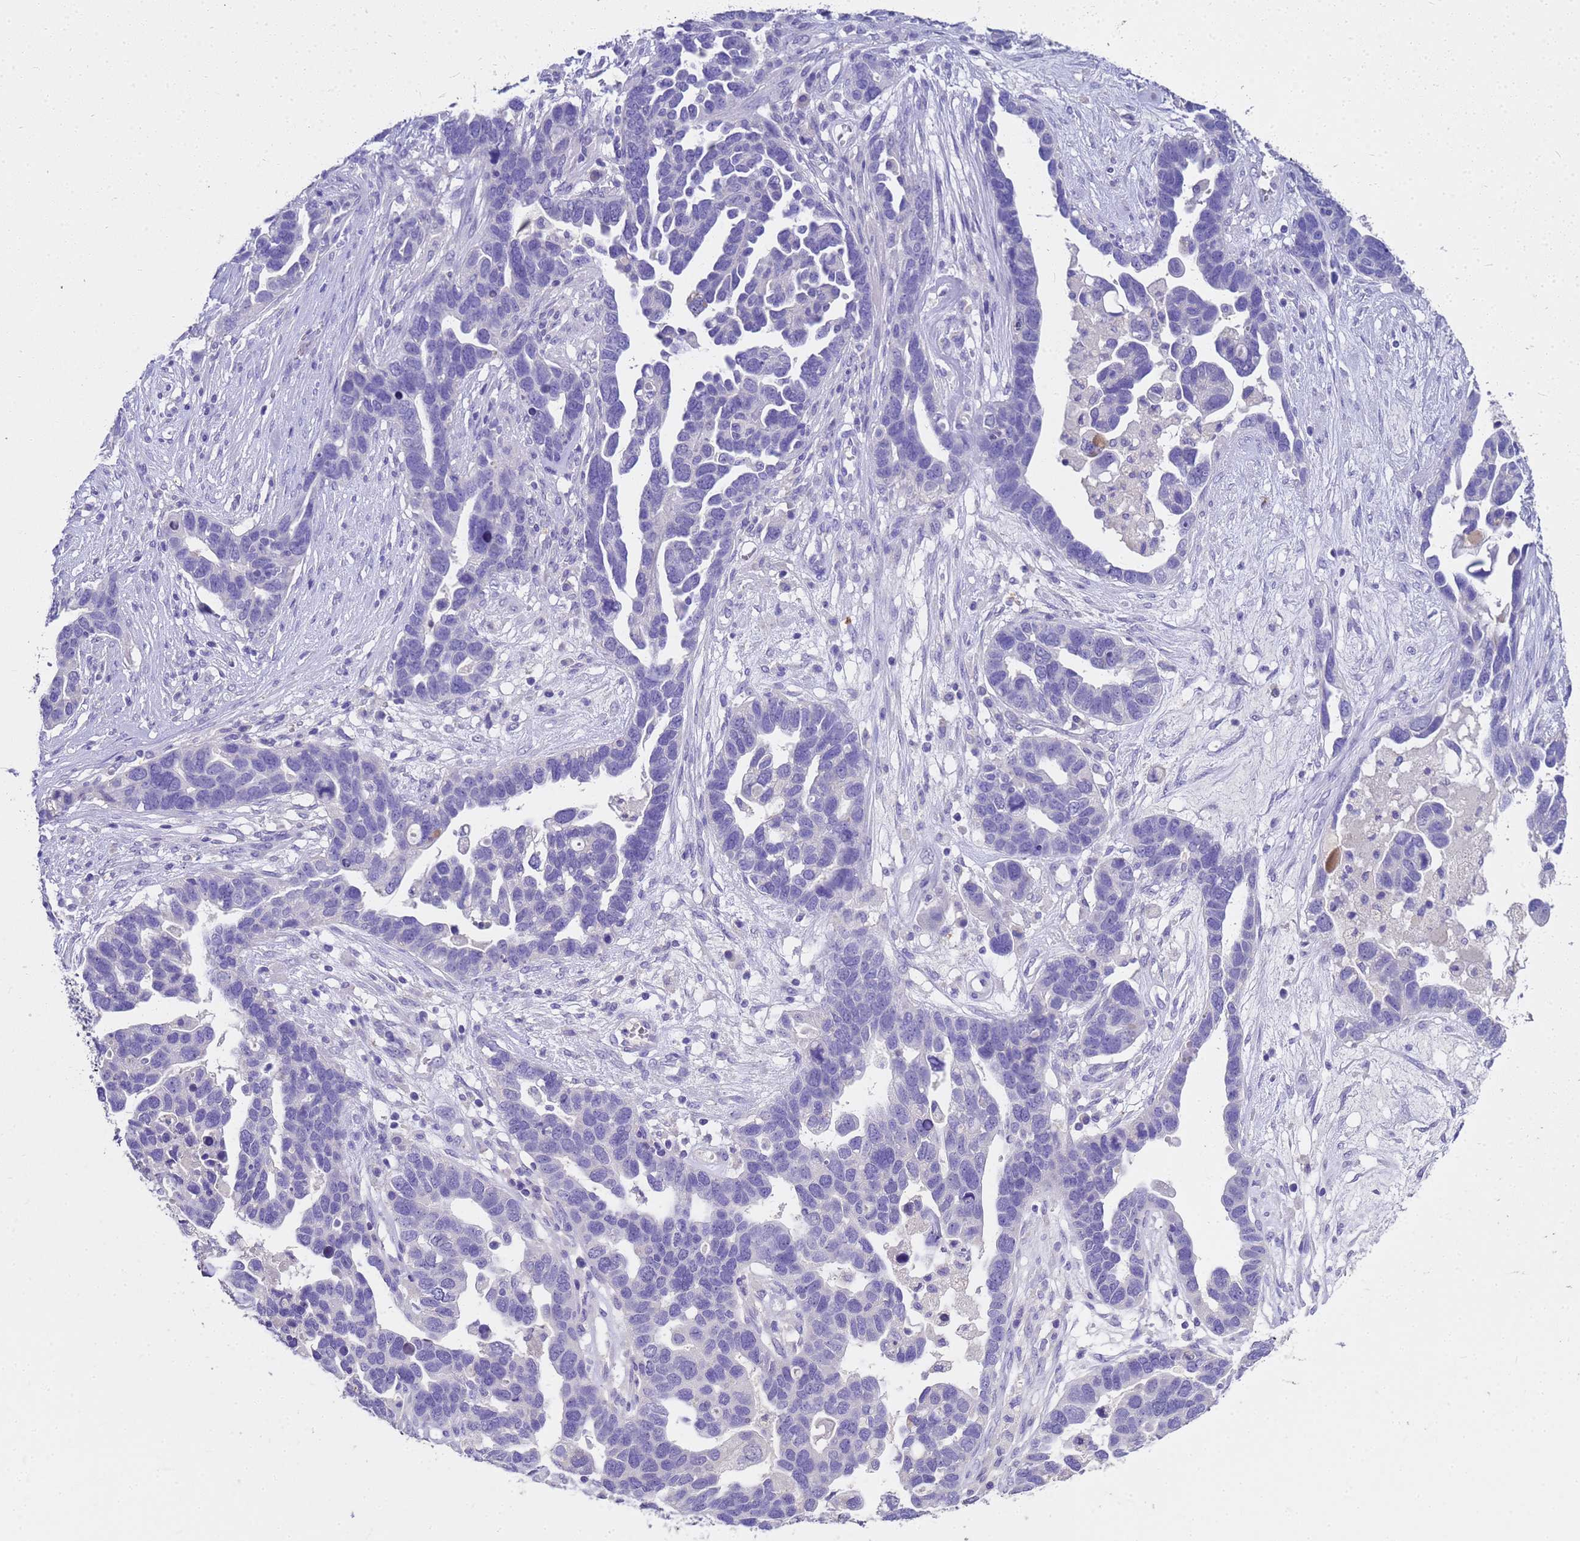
{"staining": {"intensity": "negative", "quantity": "none", "location": "none"}, "tissue": "ovarian cancer", "cell_type": "Tumor cells", "image_type": "cancer", "snomed": [{"axis": "morphology", "description": "Cystadenocarcinoma, serous, NOS"}, {"axis": "topography", "description": "Ovary"}], "caption": "Immunohistochemistry of human ovarian cancer (serous cystadenocarcinoma) reveals no positivity in tumor cells.", "gene": "MS4A13", "patient": {"sex": "female", "age": 54}}